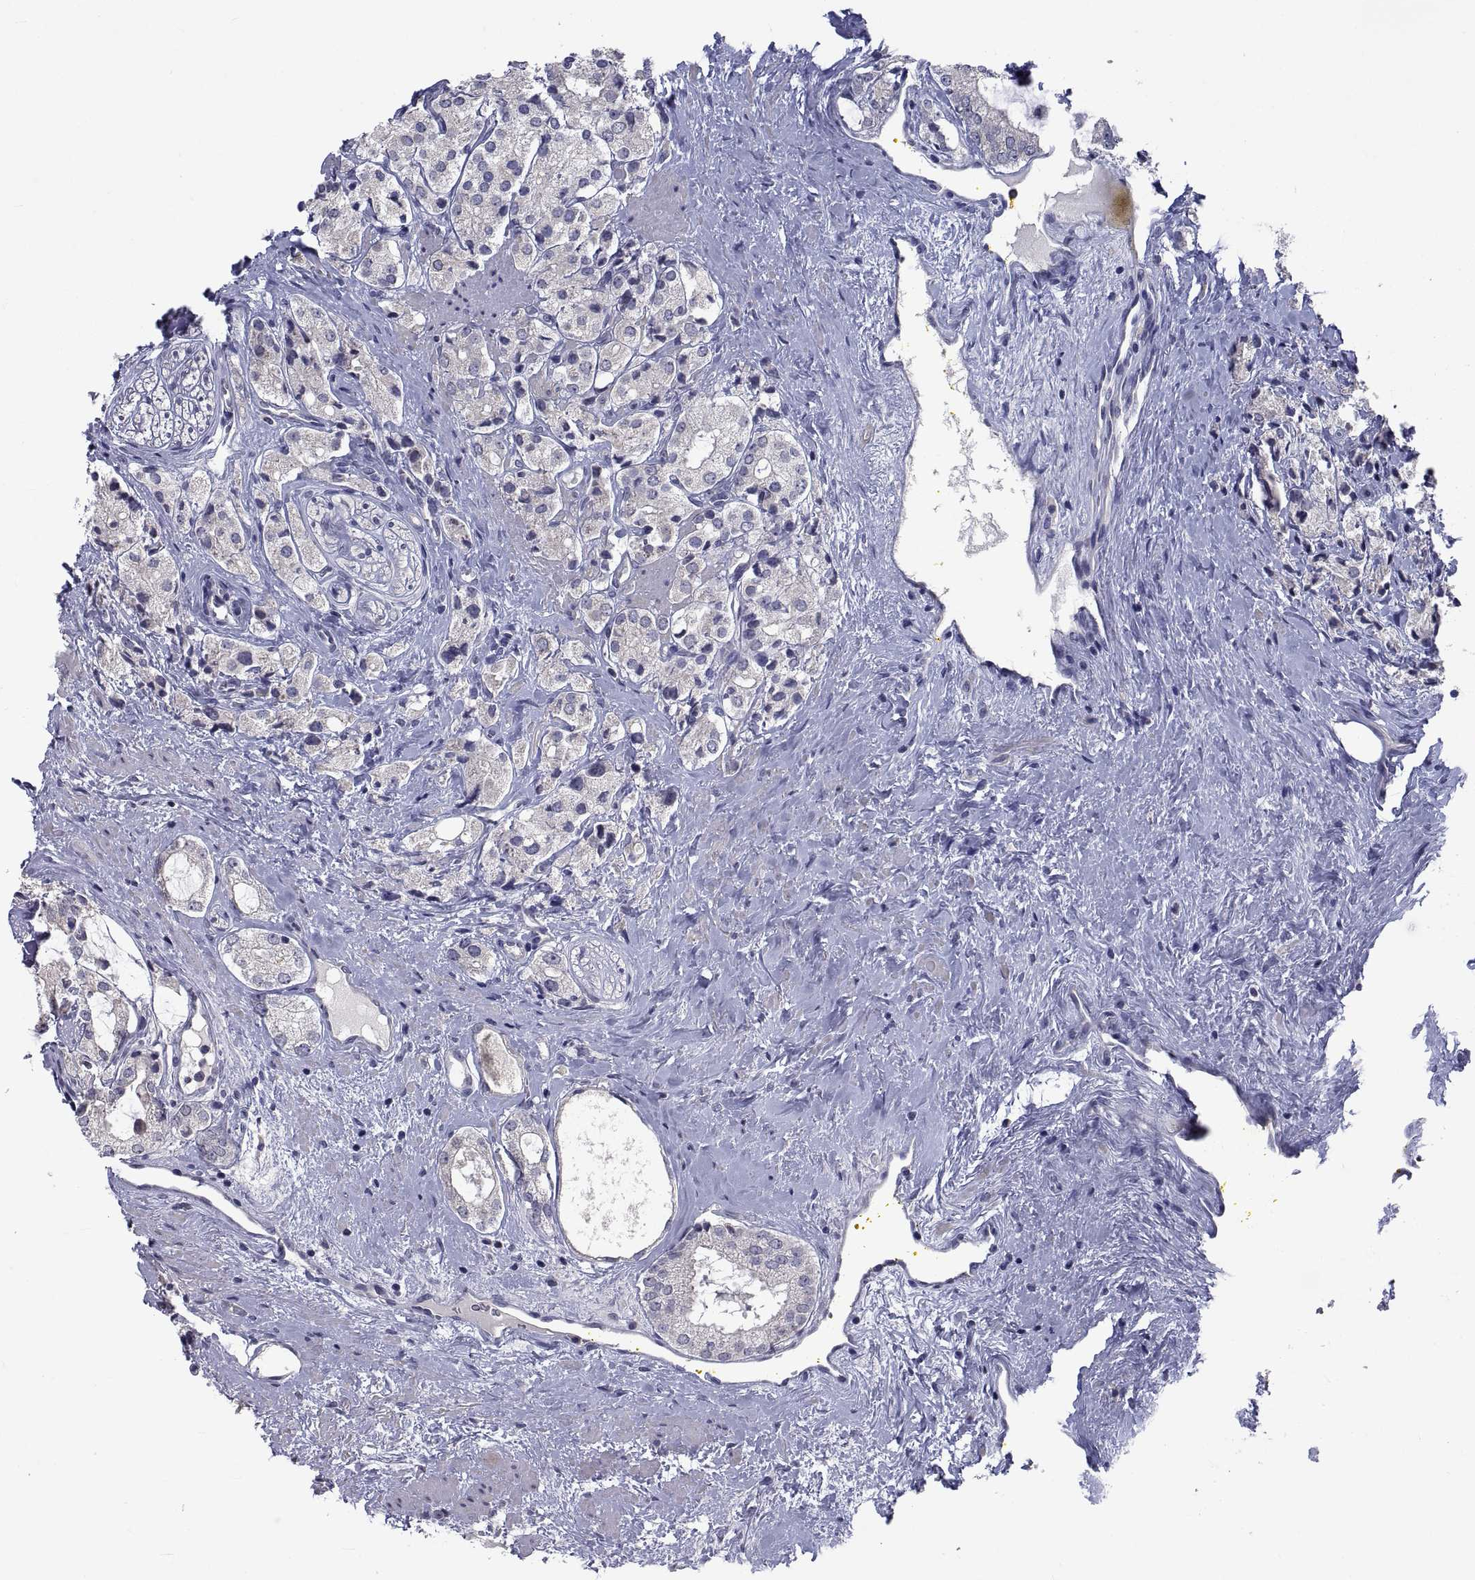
{"staining": {"intensity": "negative", "quantity": "none", "location": "none"}, "tissue": "prostate cancer", "cell_type": "Tumor cells", "image_type": "cancer", "snomed": [{"axis": "morphology", "description": "Adenocarcinoma, NOS"}, {"axis": "topography", "description": "Prostate"}], "caption": "High magnification brightfield microscopy of adenocarcinoma (prostate) stained with DAB (3,3'-diaminobenzidine) (brown) and counterstained with hematoxylin (blue): tumor cells show no significant positivity. (DAB (3,3'-diaminobenzidine) immunohistochemistry, high magnification).", "gene": "NPTX2", "patient": {"sex": "male", "age": 66}}